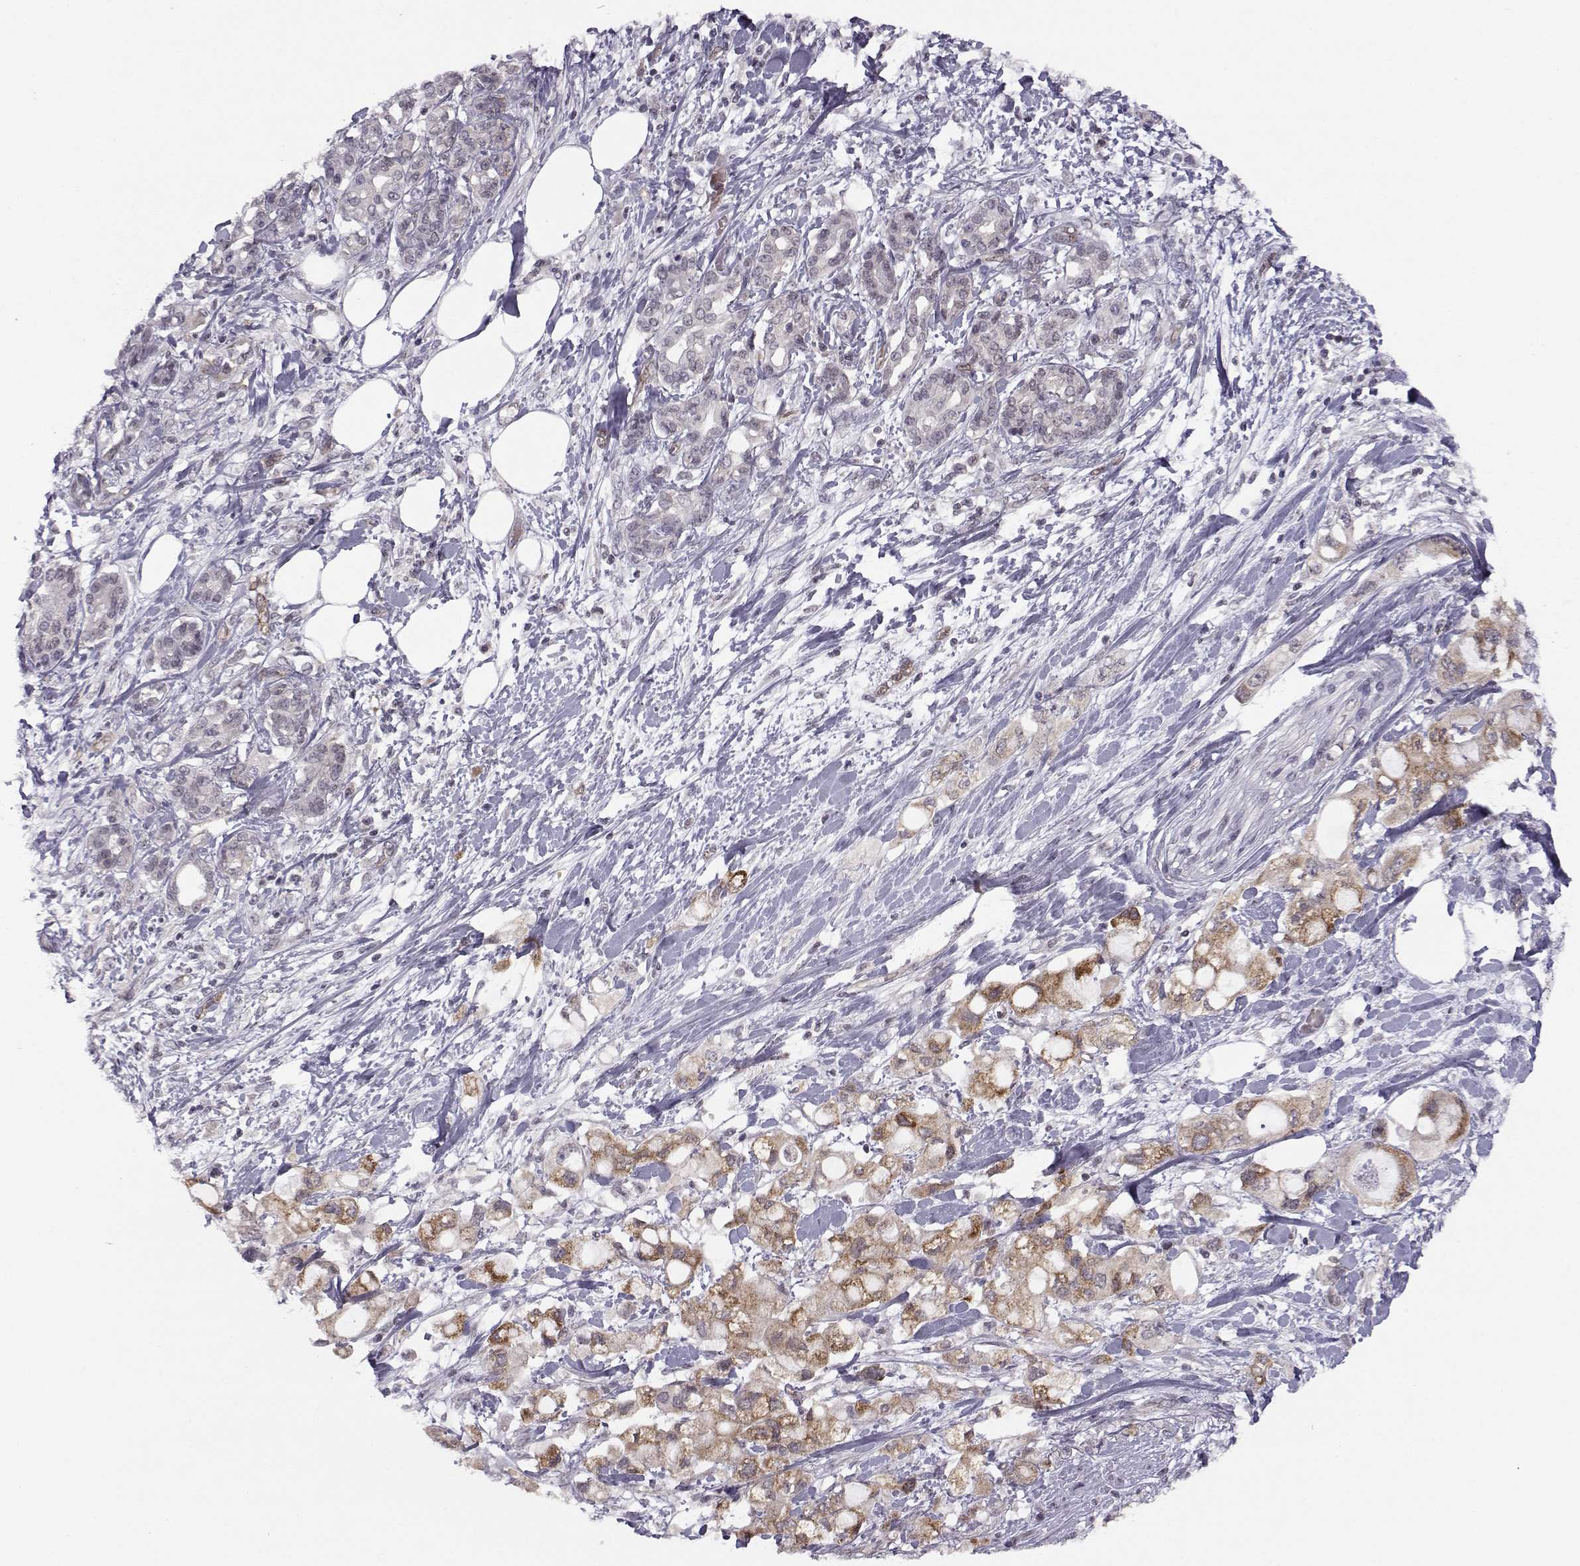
{"staining": {"intensity": "moderate", "quantity": "25%-75%", "location": "cytoplasmic/membranous"}, "tissue": "pancreatic cancer", "cell_type": "Tumor cells", "image_type": "cancer", "snomed": [{"axis": "morphology", "description": "Adenocarcinoma, NOS"}, {"axis": "topography", "description": "Pancreas"}], "caption": "Protein staining exhibits moderate cytoplasmic/membranous staining in about 25%-75% of tumor cells in pancreatic adenocarcinoma.", "gene": "KIF13B", "patient": {"sex": "female", "age": 56}}